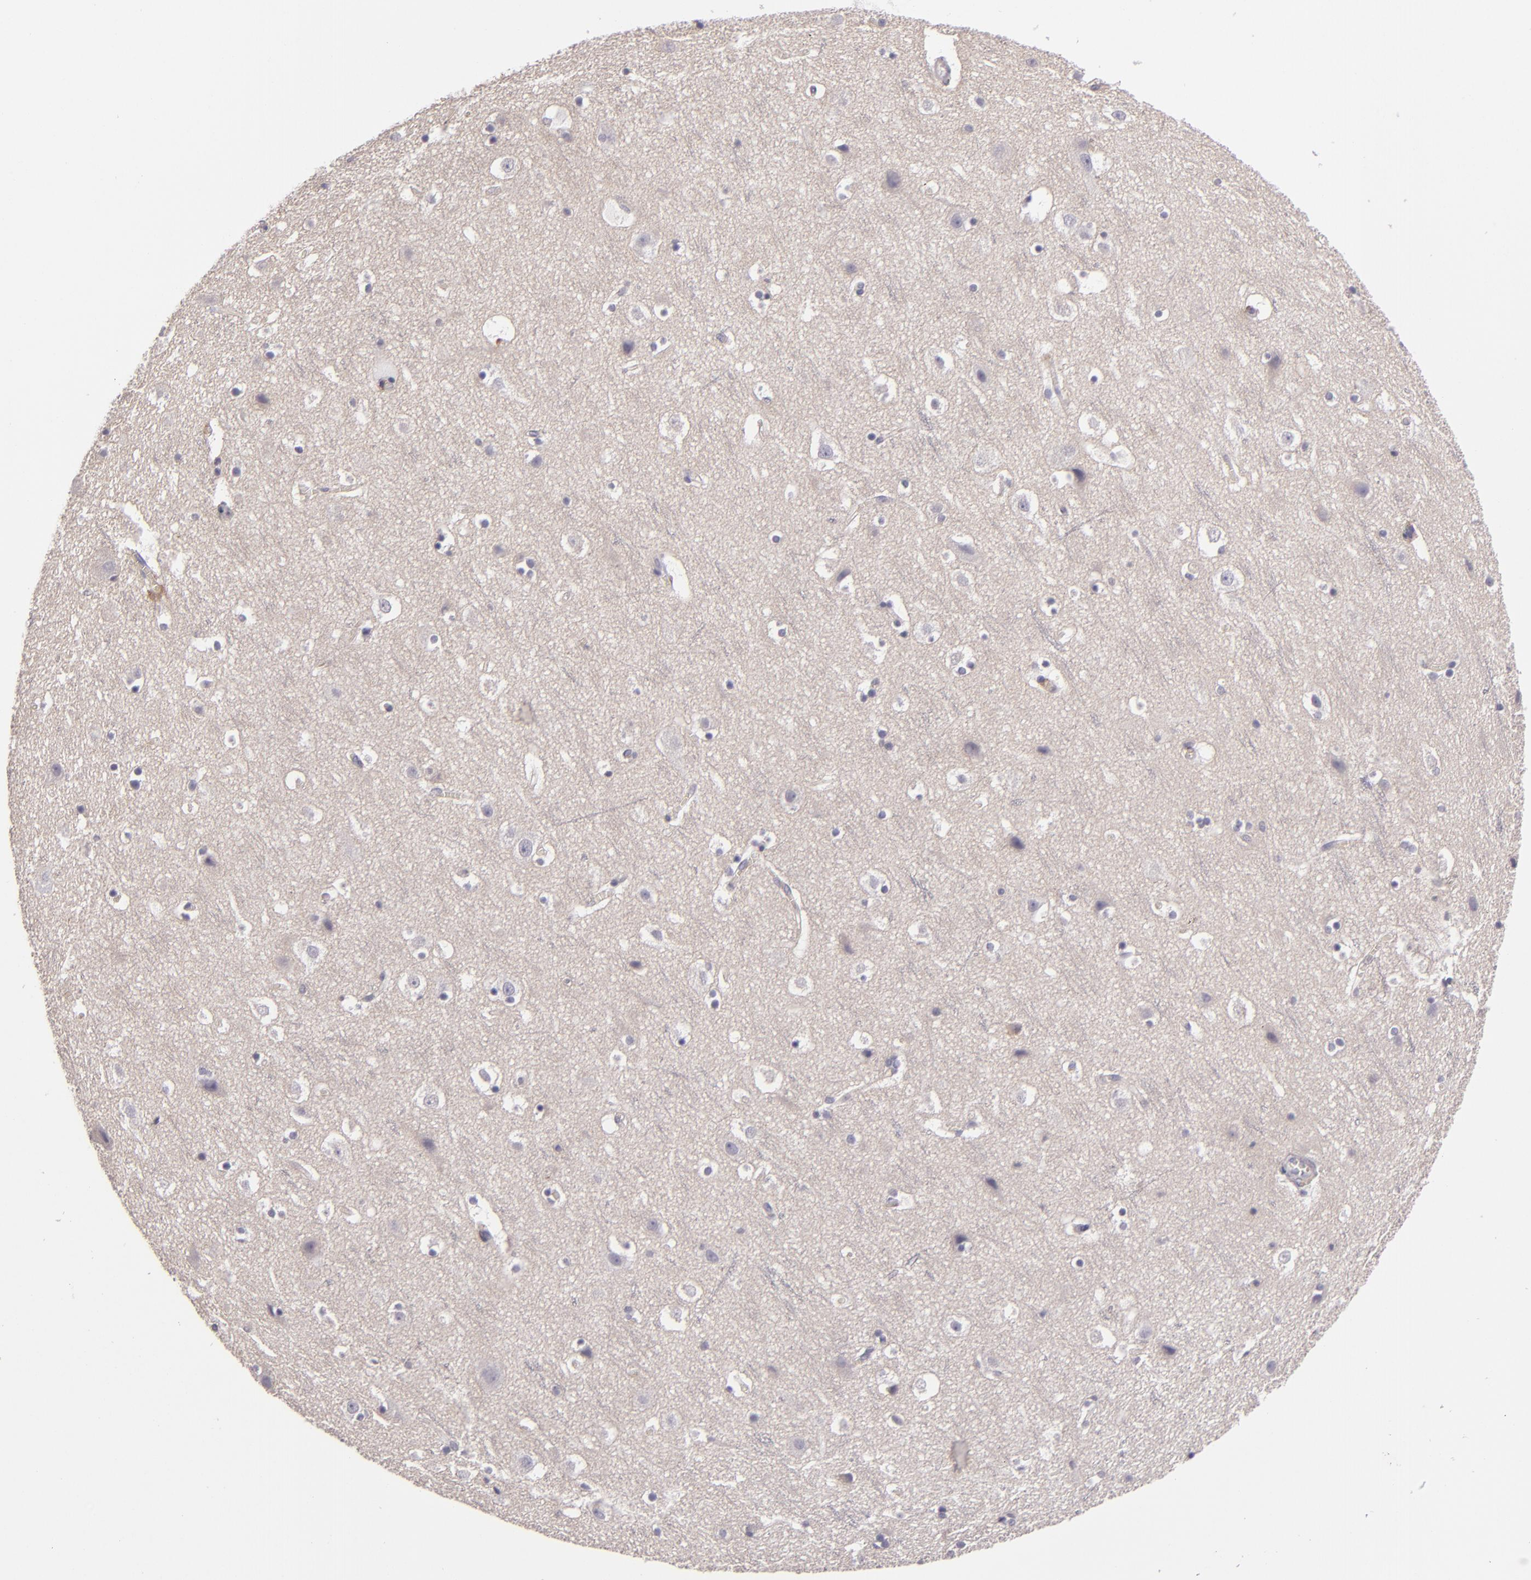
{"staining": {"intensity": "negative", "quantity": "none", "location": "none"}, "tissue": "cerebral cortex", "cell_type": "Endothelial cells", "image_type": "normal", "snomed": [{"axis": "morphology", "description": "Normal tissue, NOS"}, {"axis": "topography", "description": "Cerebral cortex"}], "caption": "DAB immunohistochemical staining of unremarkable human cerebral cortex exhibits no significant staining in endothelial cells. (Stains: DAB (3,3'-diaminobenzidine) immunohistochemistry with hematoxylin counter stain, Microscopy: brightfield microscopy at high magnification).", "gene": "EGFL6", "patient": {"sex": "male", "age": 45}}